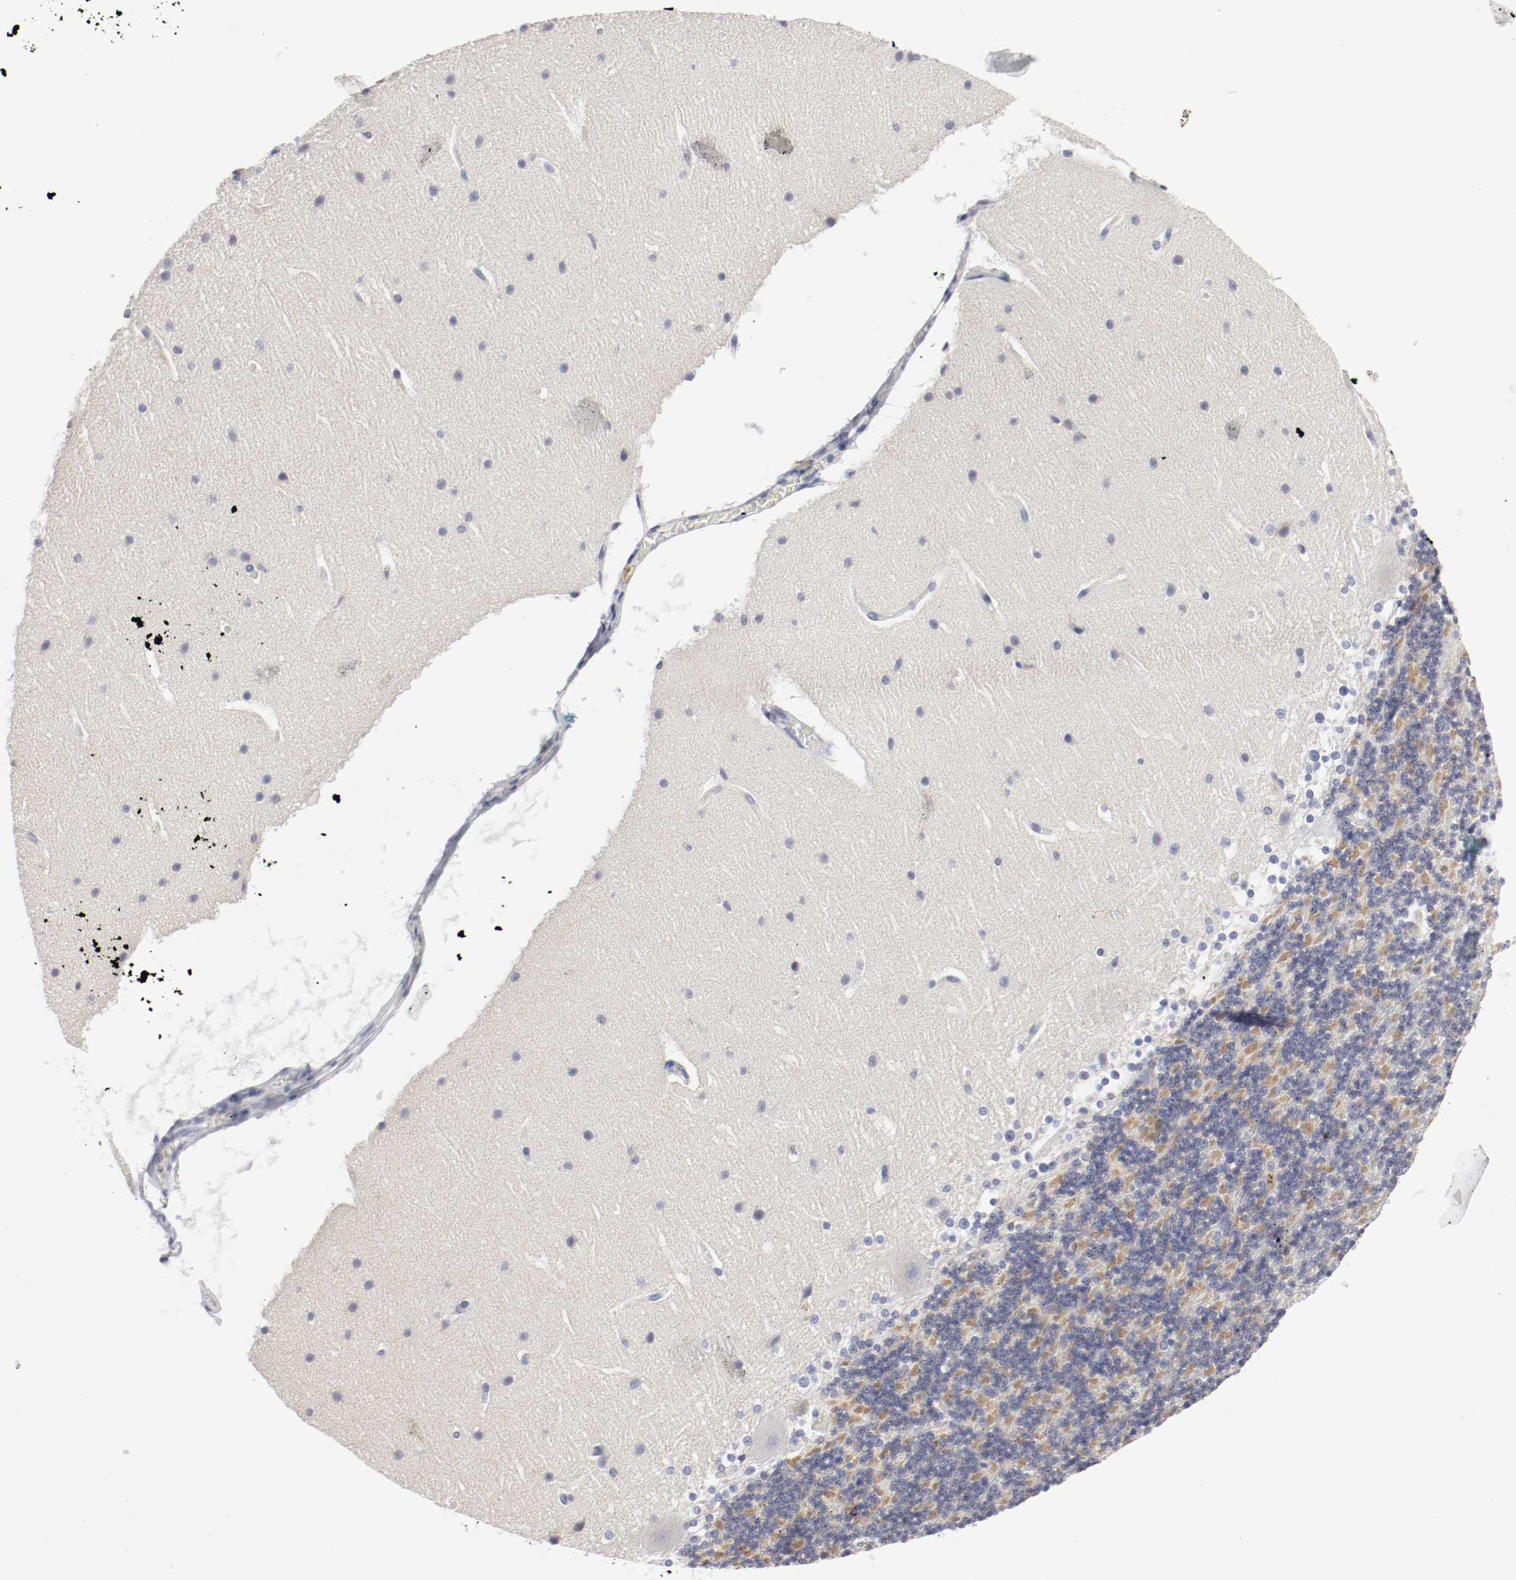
{"staining": {"intensity": "moderate", "quantity": "25%-75%", "location": "cytoplasmic/membranous"}, "tissue": "cerebellum", "cell_type": "Cells in granular layer", "image_type": "normal", "snomed": [{"axis": "morphology", "description": "Normal tissue, NOS"}, {"axis": "topography", "description": "Cerebellum"}], "caption": "The photomicrograph shows immunohistochemical staining of normal cerebellum. There is moderate cytoplasmic/membranous staining is seen in about 25%-75% of cells in granular layer.", "gene": "ITGAX", "patient": {"sex": "female", "age": 19}}